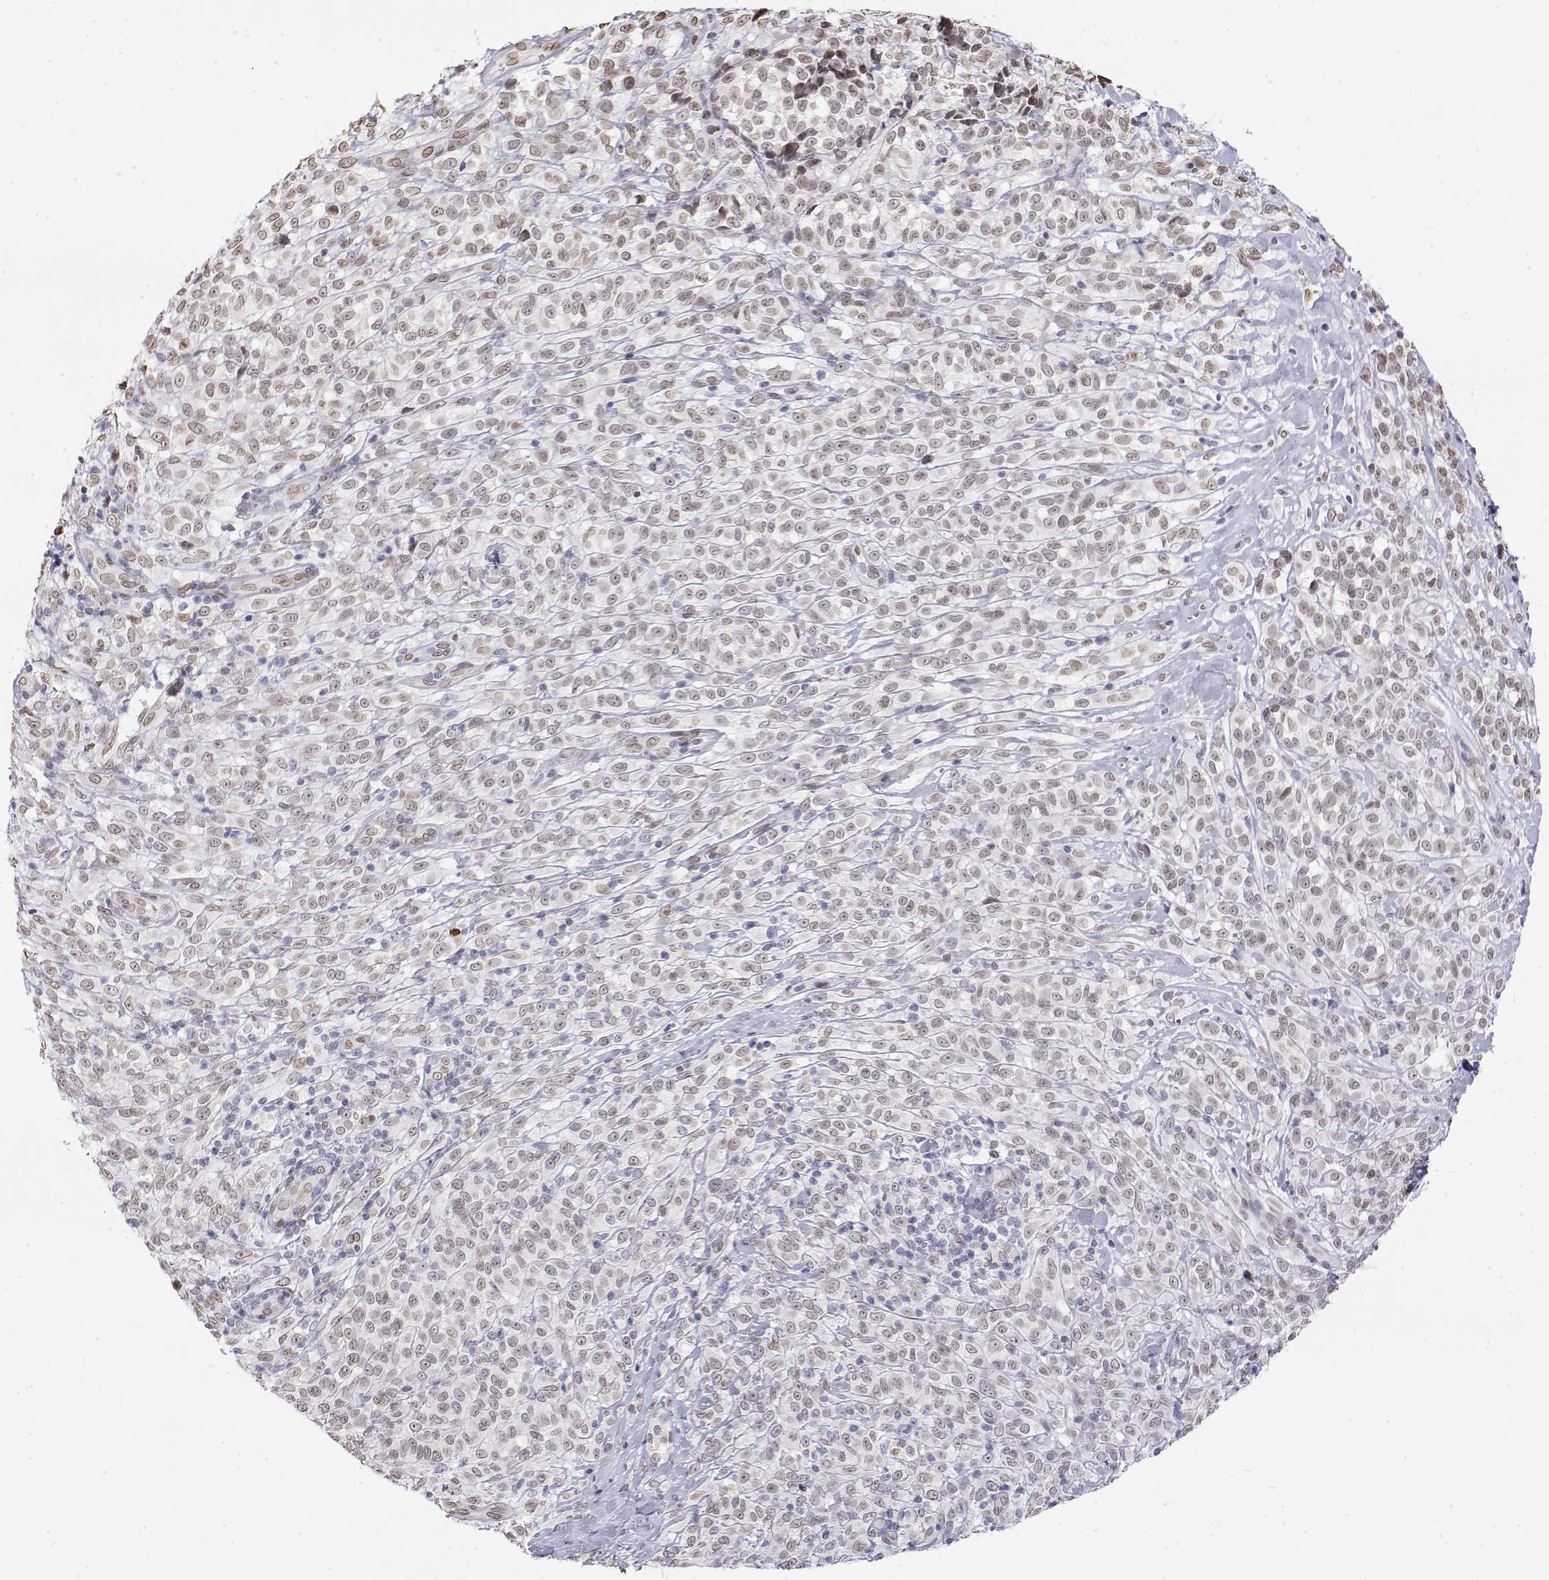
{"staining": {"intensity": "weak", "quantity": ">75%", "location": "nuclear"}, "tissue": "melanoma", "cell_type": "Tumor cells", "image_type": "cancer", "snomed": [{"axis": "morphology", "description": "Malignant melanoma, NOS"}, {"axis": "topography", "description": "Skin"}], "caption": "A brown stain labels weak nuclear positivity of a protein in melanoma tumor cells.", "gene": "ZNF532", "patient": {"sex": "male", "age": 85}}